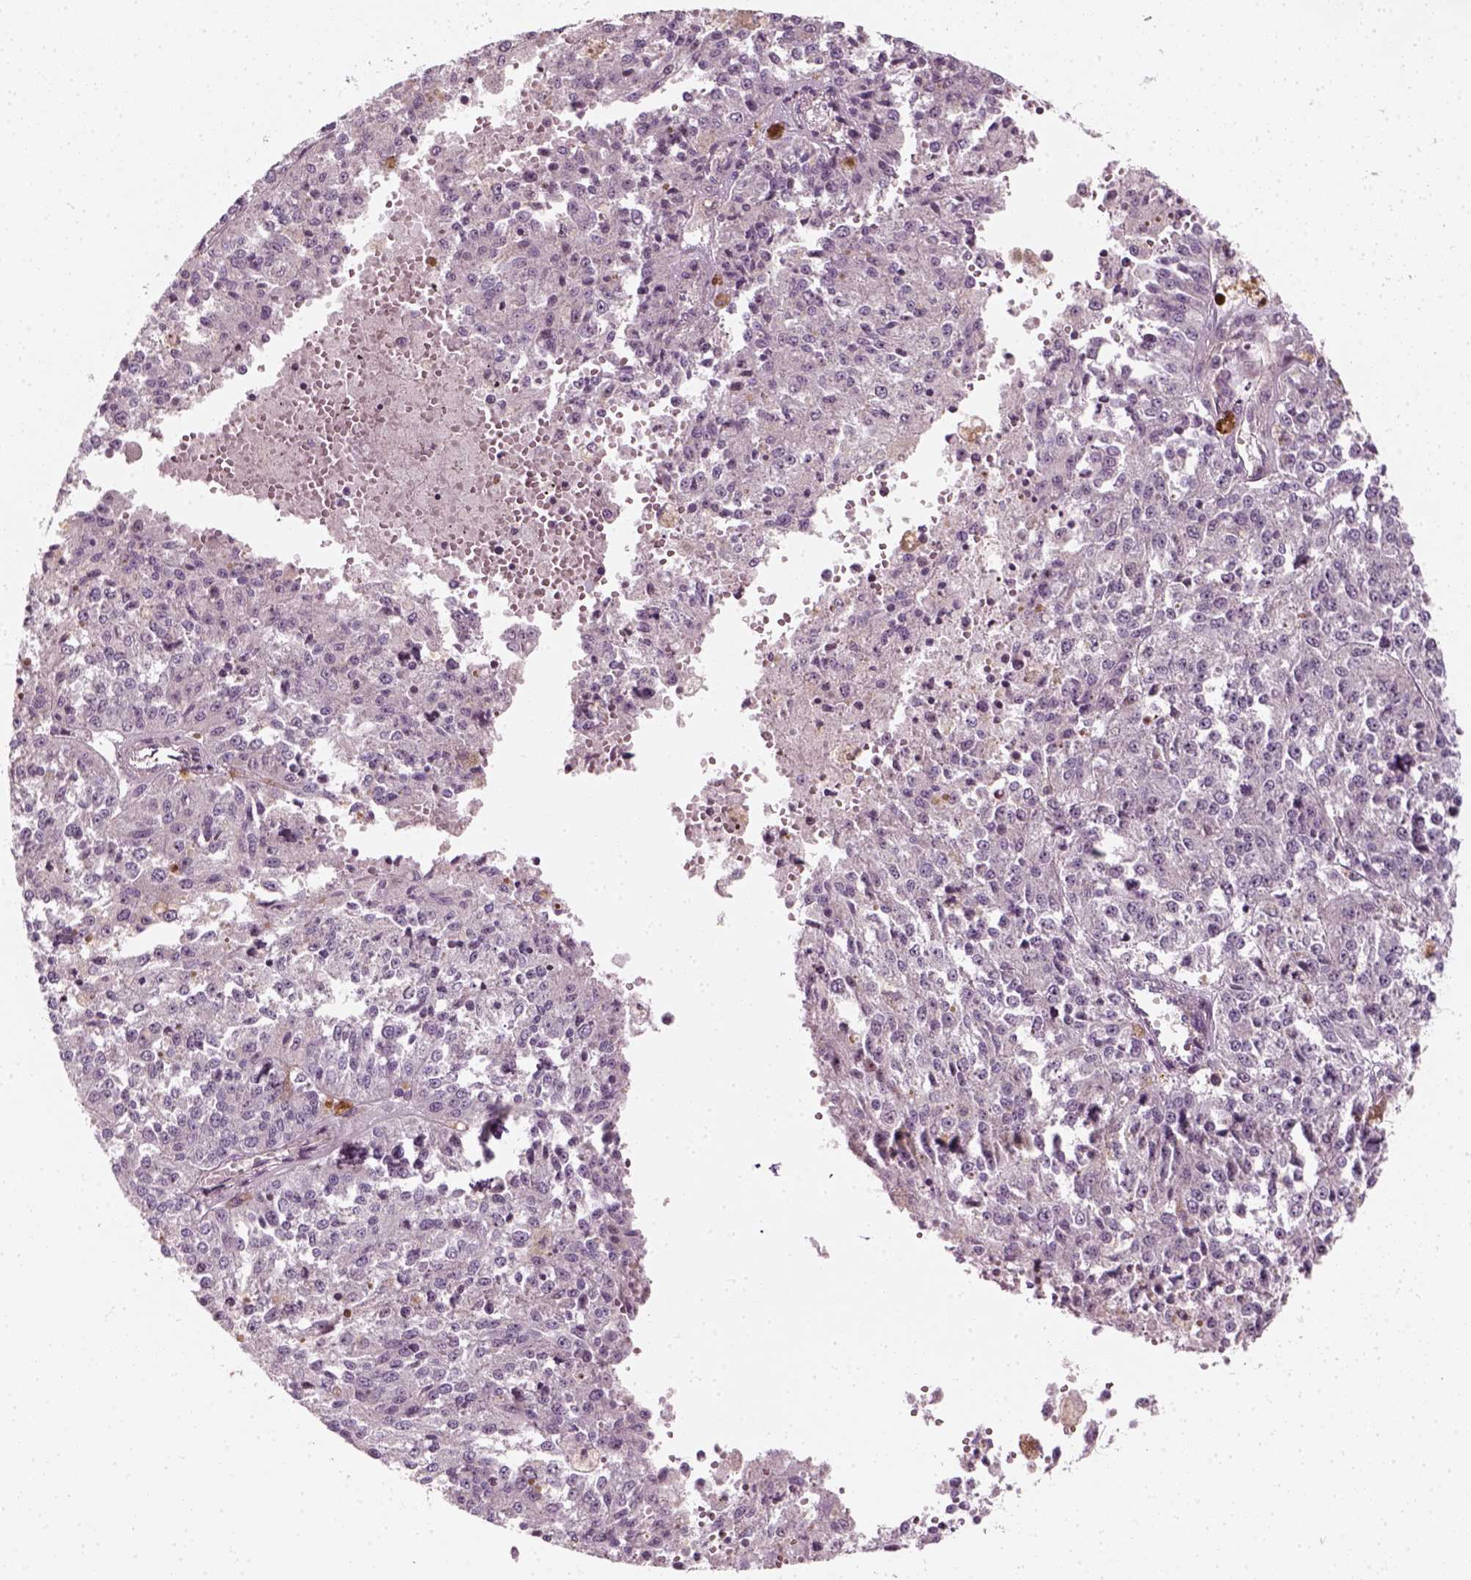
{"staining": {"intensity": "negative", "quantity": "none", "location": "none"}, "tissue": "melanoma", "cell_type": "Tumor cells", "image_type": "cancer", "snomed": [{"axis": "morphology", "description": "Malignant melanoma, Metastatic site"}, {"axis": "topography", "description": "Lymph node"}], "caption": "Tumor cells are negative for brown protein staining in malignant melanoma (metastatic site).", "gene": "DNASE1L1", "patient": {"sex": "female", "age": 64}}